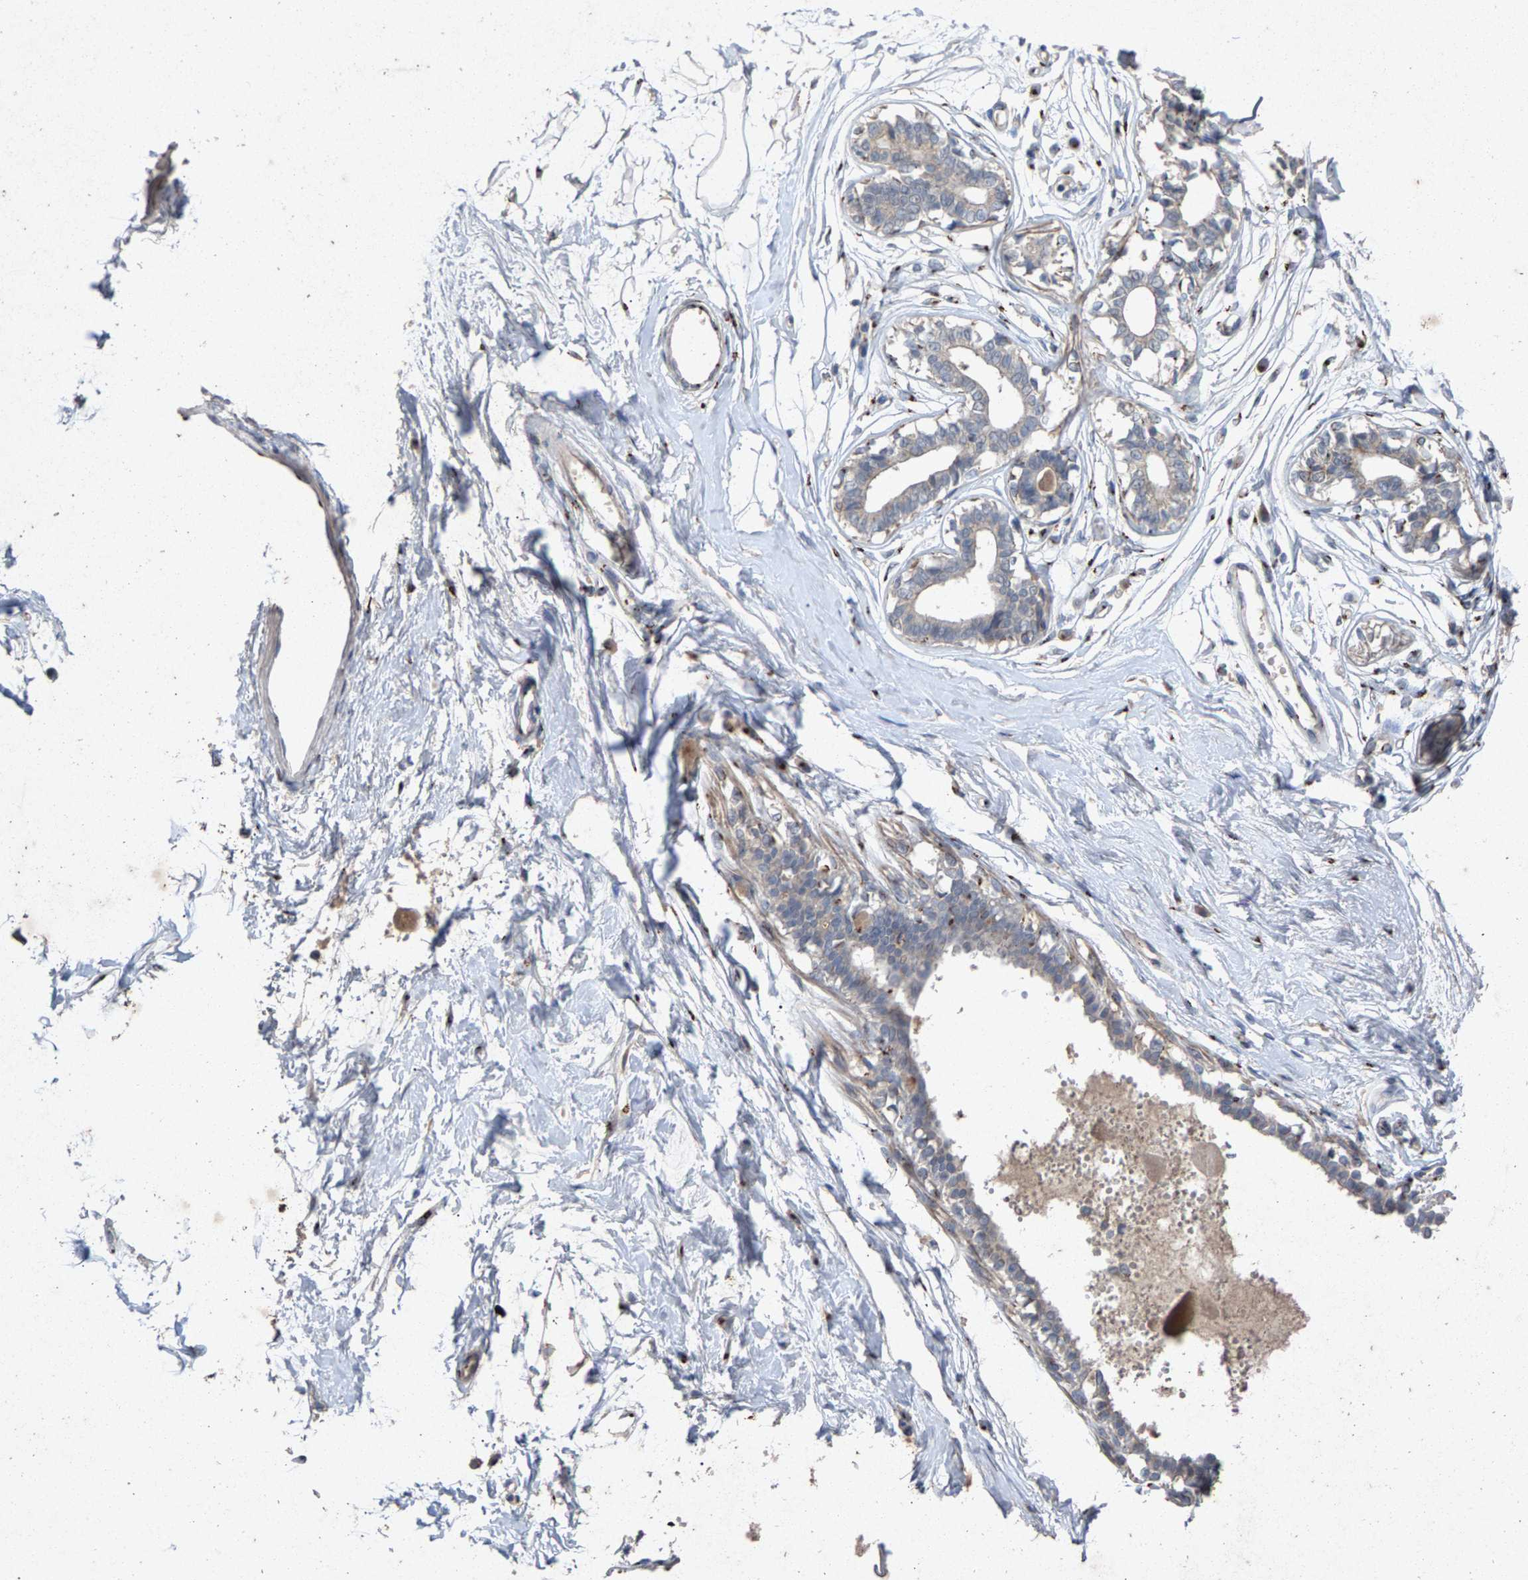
{"staining": {"intensity": "negative", "quantity": "none", "location": "none"}, "tissue": "breast", "cell_type": "Adipocytes", "image_type": "normal", "snomed": [{"axis": "morphology", "description": "Normal tissue, NOS"}, {"axis": "topography", "description": "Breast"}], "caption": "Benign breast was stained to show a protein in brown. There is no significant positivity in adipocytes. Nuclei are stained in blue.", "gene": "MAN2A1", "patient": {"sex": "female", "age": 45}}